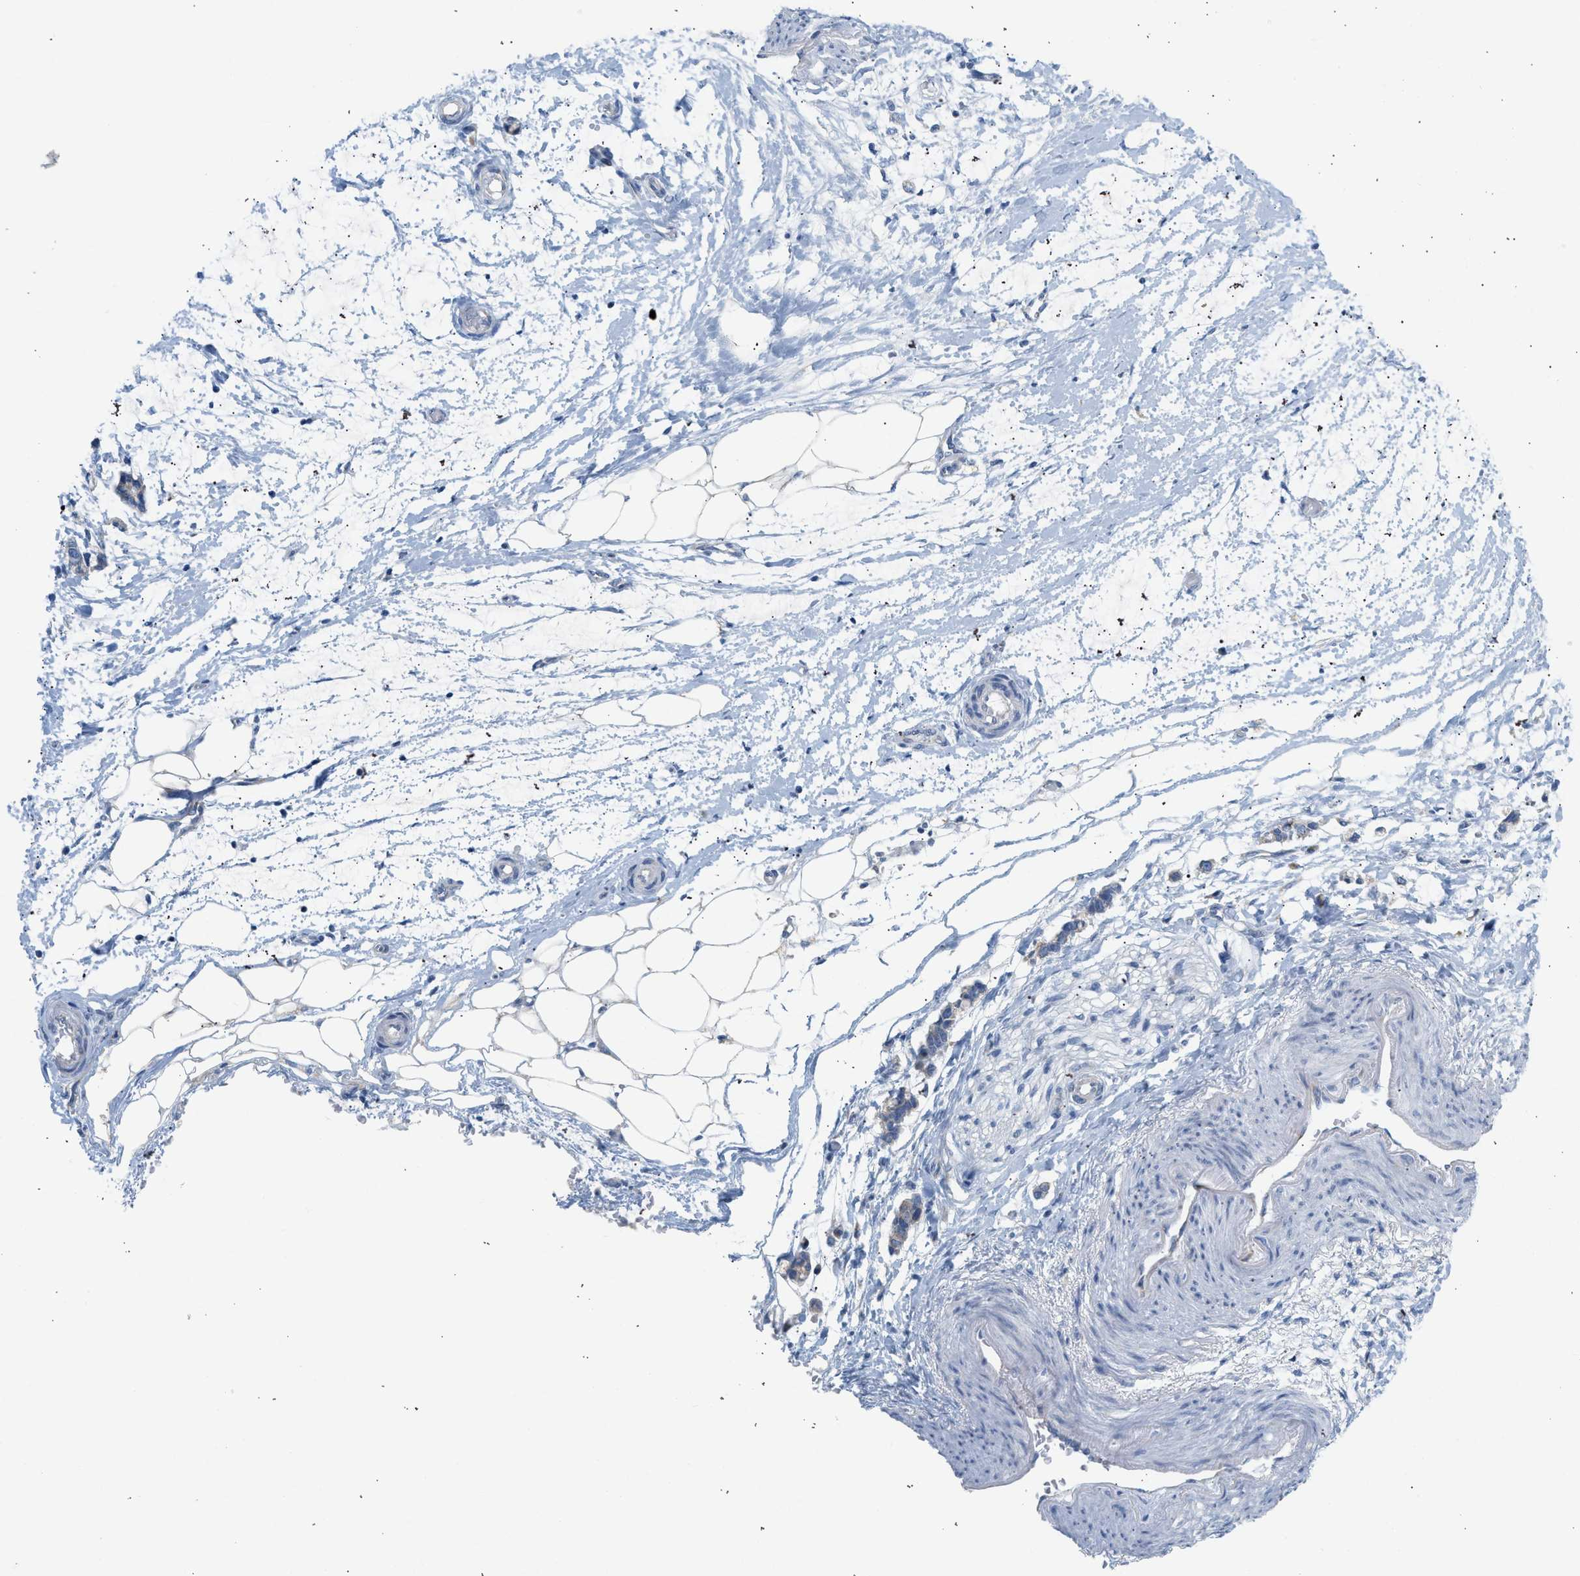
{"staining": {"intensity": "negative", "quantity": "none", "location": "none"}, "tissue": "adipose tissue", "cell_type": "Adipocytes", "image_type": "normal", "snomed": [{"axis": "morphology", "description": "Normal tissue, NOS"}, {"axis": "morphology", "description": "Adenocarcinoma, NOS"}, {"axis": "topography", "description": "Colon"}, {"axis": "topography", "description": "Peripheral nerve tissue"}], "caption": "Human adipose tissue stained for a protein using IHC exhibits no staining in adipocytes.", "gene": "NDUFS8", "patient": {"sex": "male", "age": 14}}